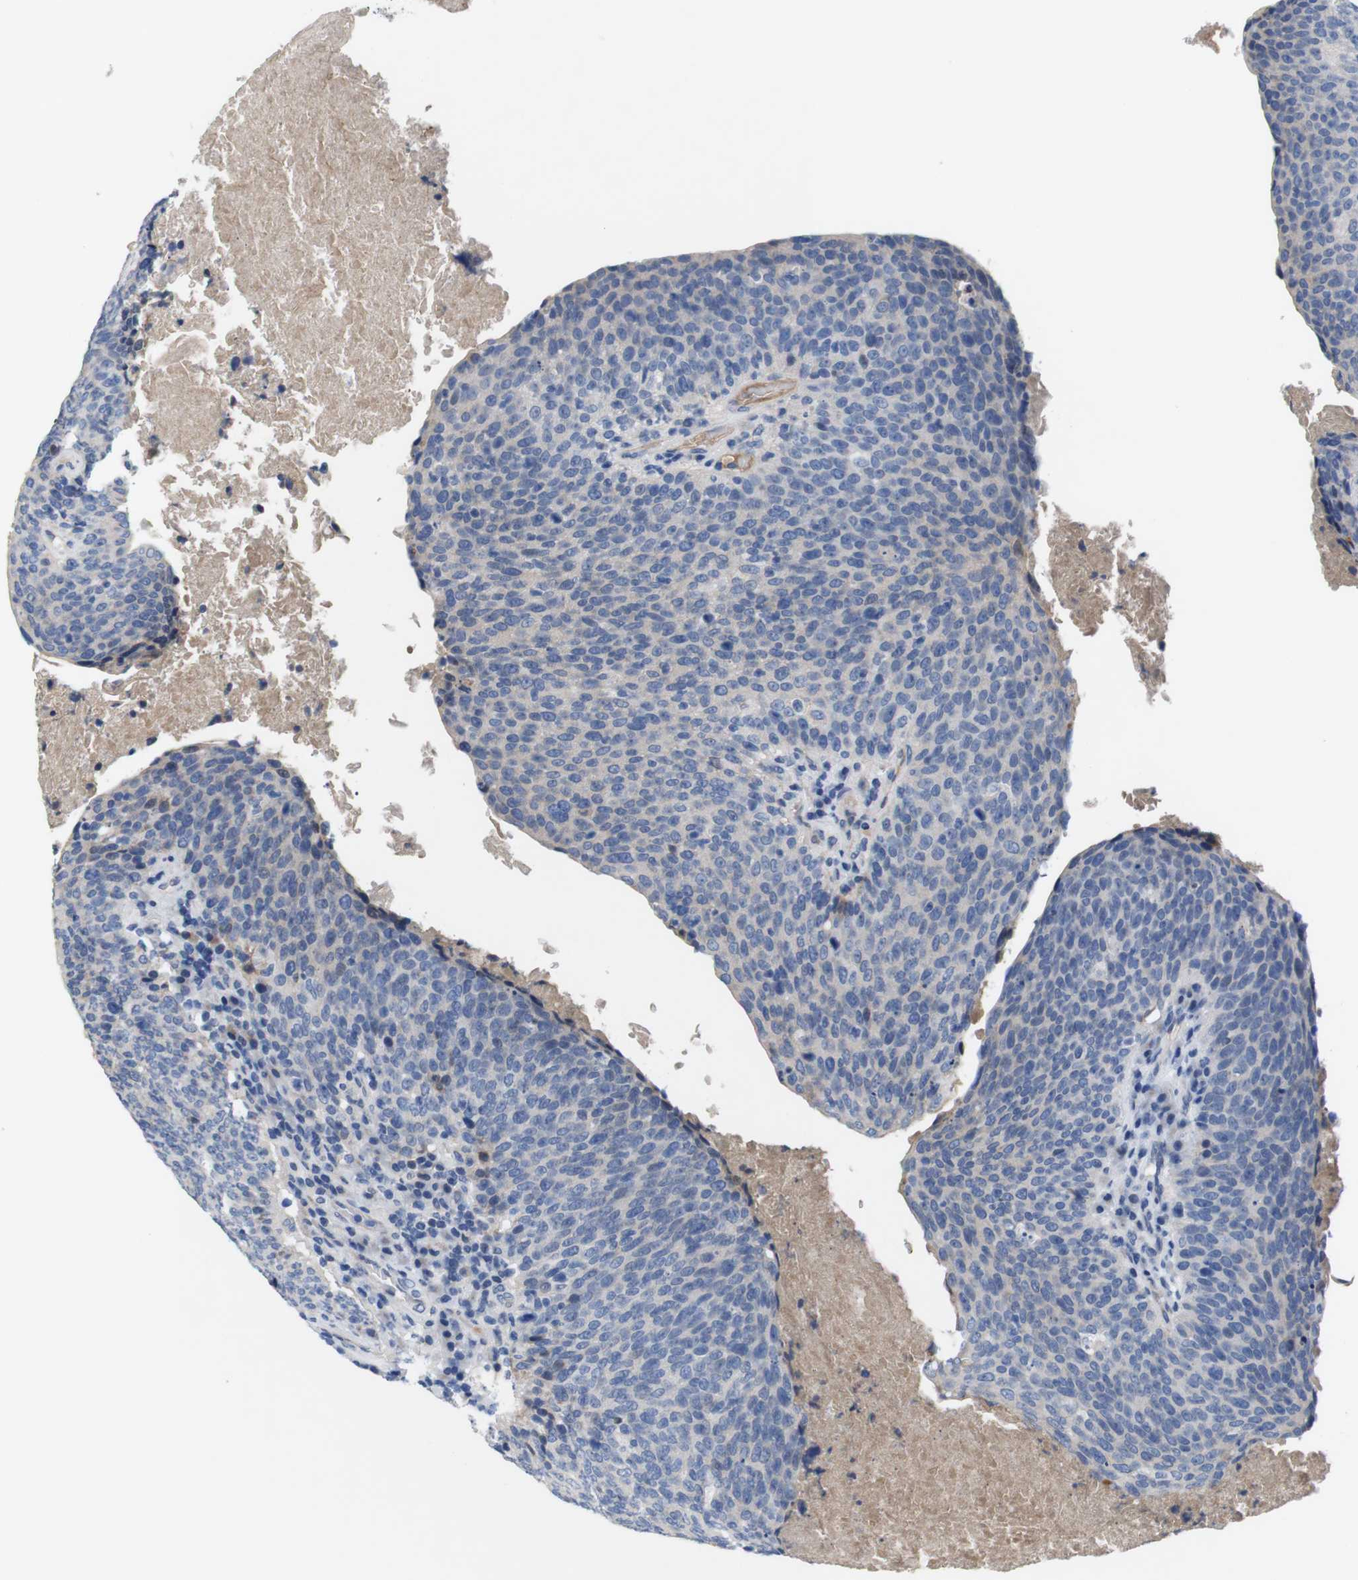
{"staining": {"intensity": "negative", "quantity": "none", "location": "none"}, "tissue": "head and neck cancer", "cell_type": "Tumor cells", "image_type": "cancer", "snomed": [{"axis": "morphology", "description": "Squamous cell carcinoma, NOS"}, {"axis": "morphology", "description": "Squamous cell carcinoma, metastatic, NOS"}, {"axis": "topography", "description": "Lymph node"}, {"axis": "topography", "description": "Head-Neck"}], "caption": "Tumor cells are negative for protein expression in human head and neck squamous cell carcinoma.", "gene": "C1RL", "patient": {"sex": "male", "age": 62}}